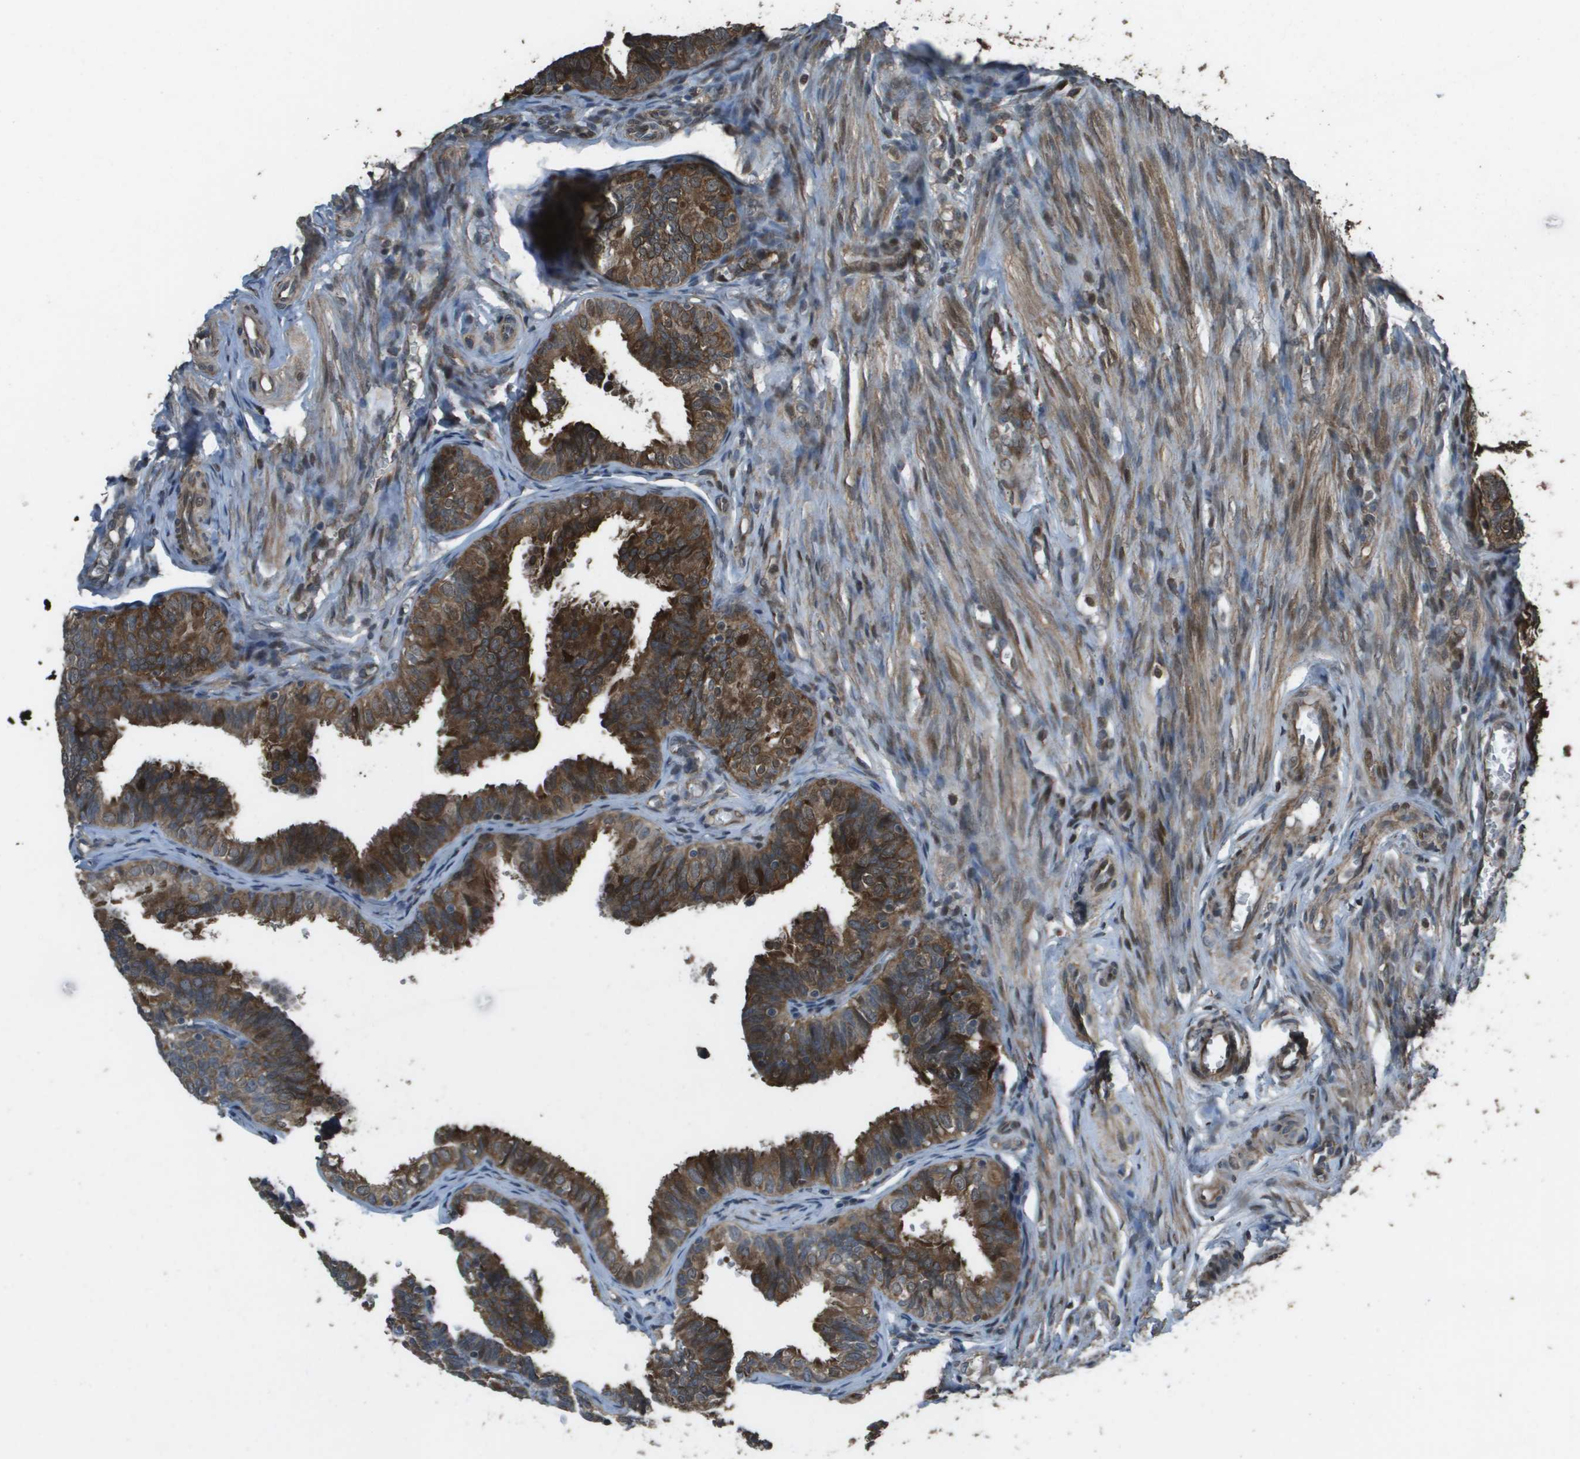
{"staining": {"intensity": "strong", "quantity": ">75%", "location": "cytoplasmic/membranous"}, "tissue": "fallopian tube", "cell_type": "Glandular cells", "image_type": "normal", "snomed": [{"axis": "morphology", "description": "Normal tissue, NOS"}, {"axis": "topography", "description": "Fallopian tube"}], "caption": "Immunohistochemistry (IHC) image of normal fallopian tube: human fallopian tube stained using immunohistochemistry (IHC) shows high levels of strong protein expression localized specifically in the cytoplasmic/membranous of glandular cells, appearing as a cytoplasmic/membranous brown color.", "gene": "FIG4", "patient": {"sex": "female", "age": 46}}